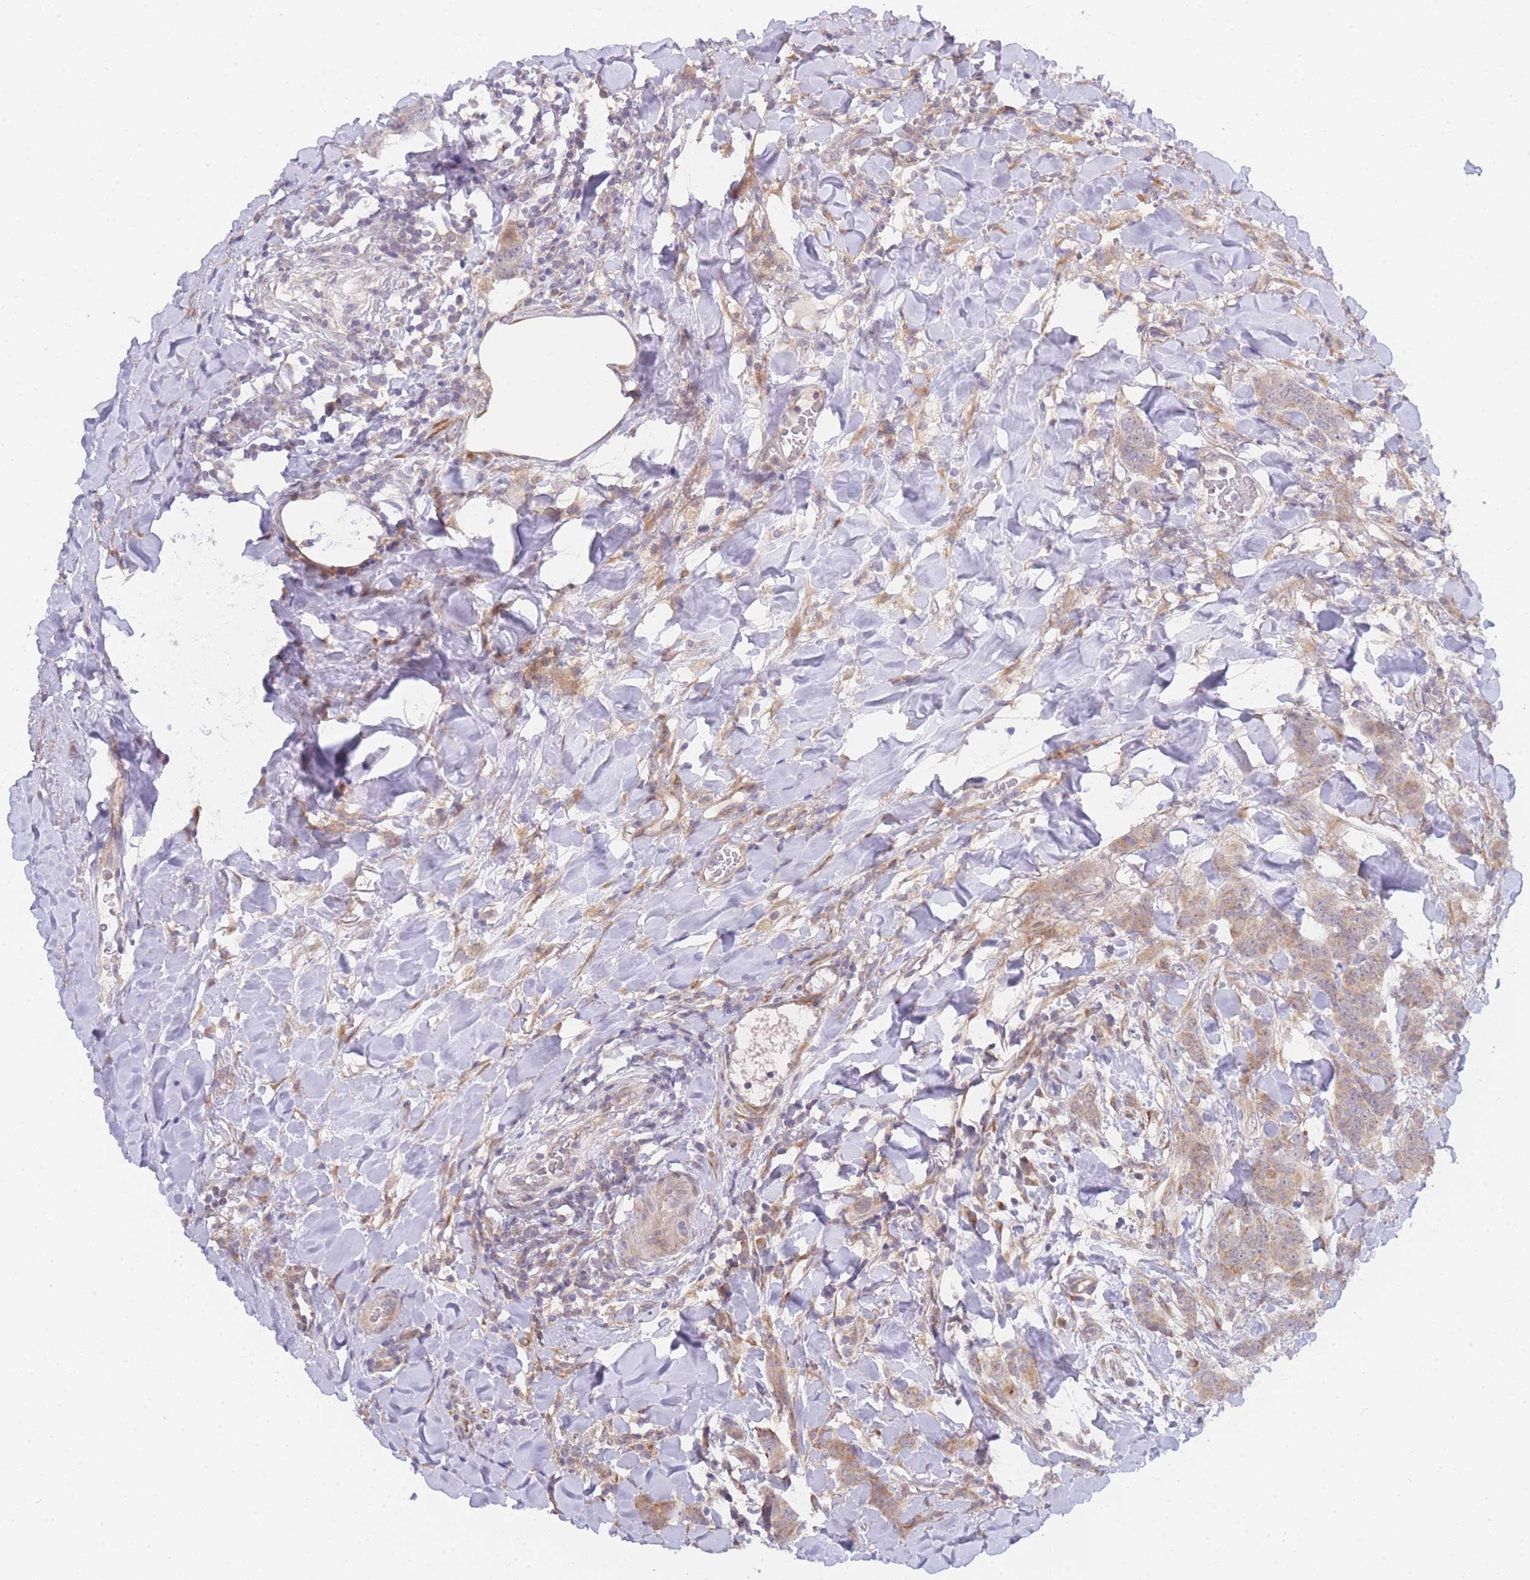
{"staining": {"intensity": "weak", "quantity": "25%-75%", "location": "cytoplasmic/membranous"}, "tissue": "breast cancer", "cell_type": "Tumor cells", "image_type": "cancer", "snomed": [{"axis": "morphology", "description": "Duct carcinoma"}, {"axis": "topography", "description": "Breast"}], "caption": "Protein expression analysis of infiltrating ductal carcinoma (breast) displays weak cytoplasmic/membranous staining in about 25%-75% of tumor cells. Using DAB (brown) and hematoxylin (blue) stains, captured at high magnification using brightfield microscopy.", "gene": "TRIM26", "patient": {"sex": "female", "age": 40}}